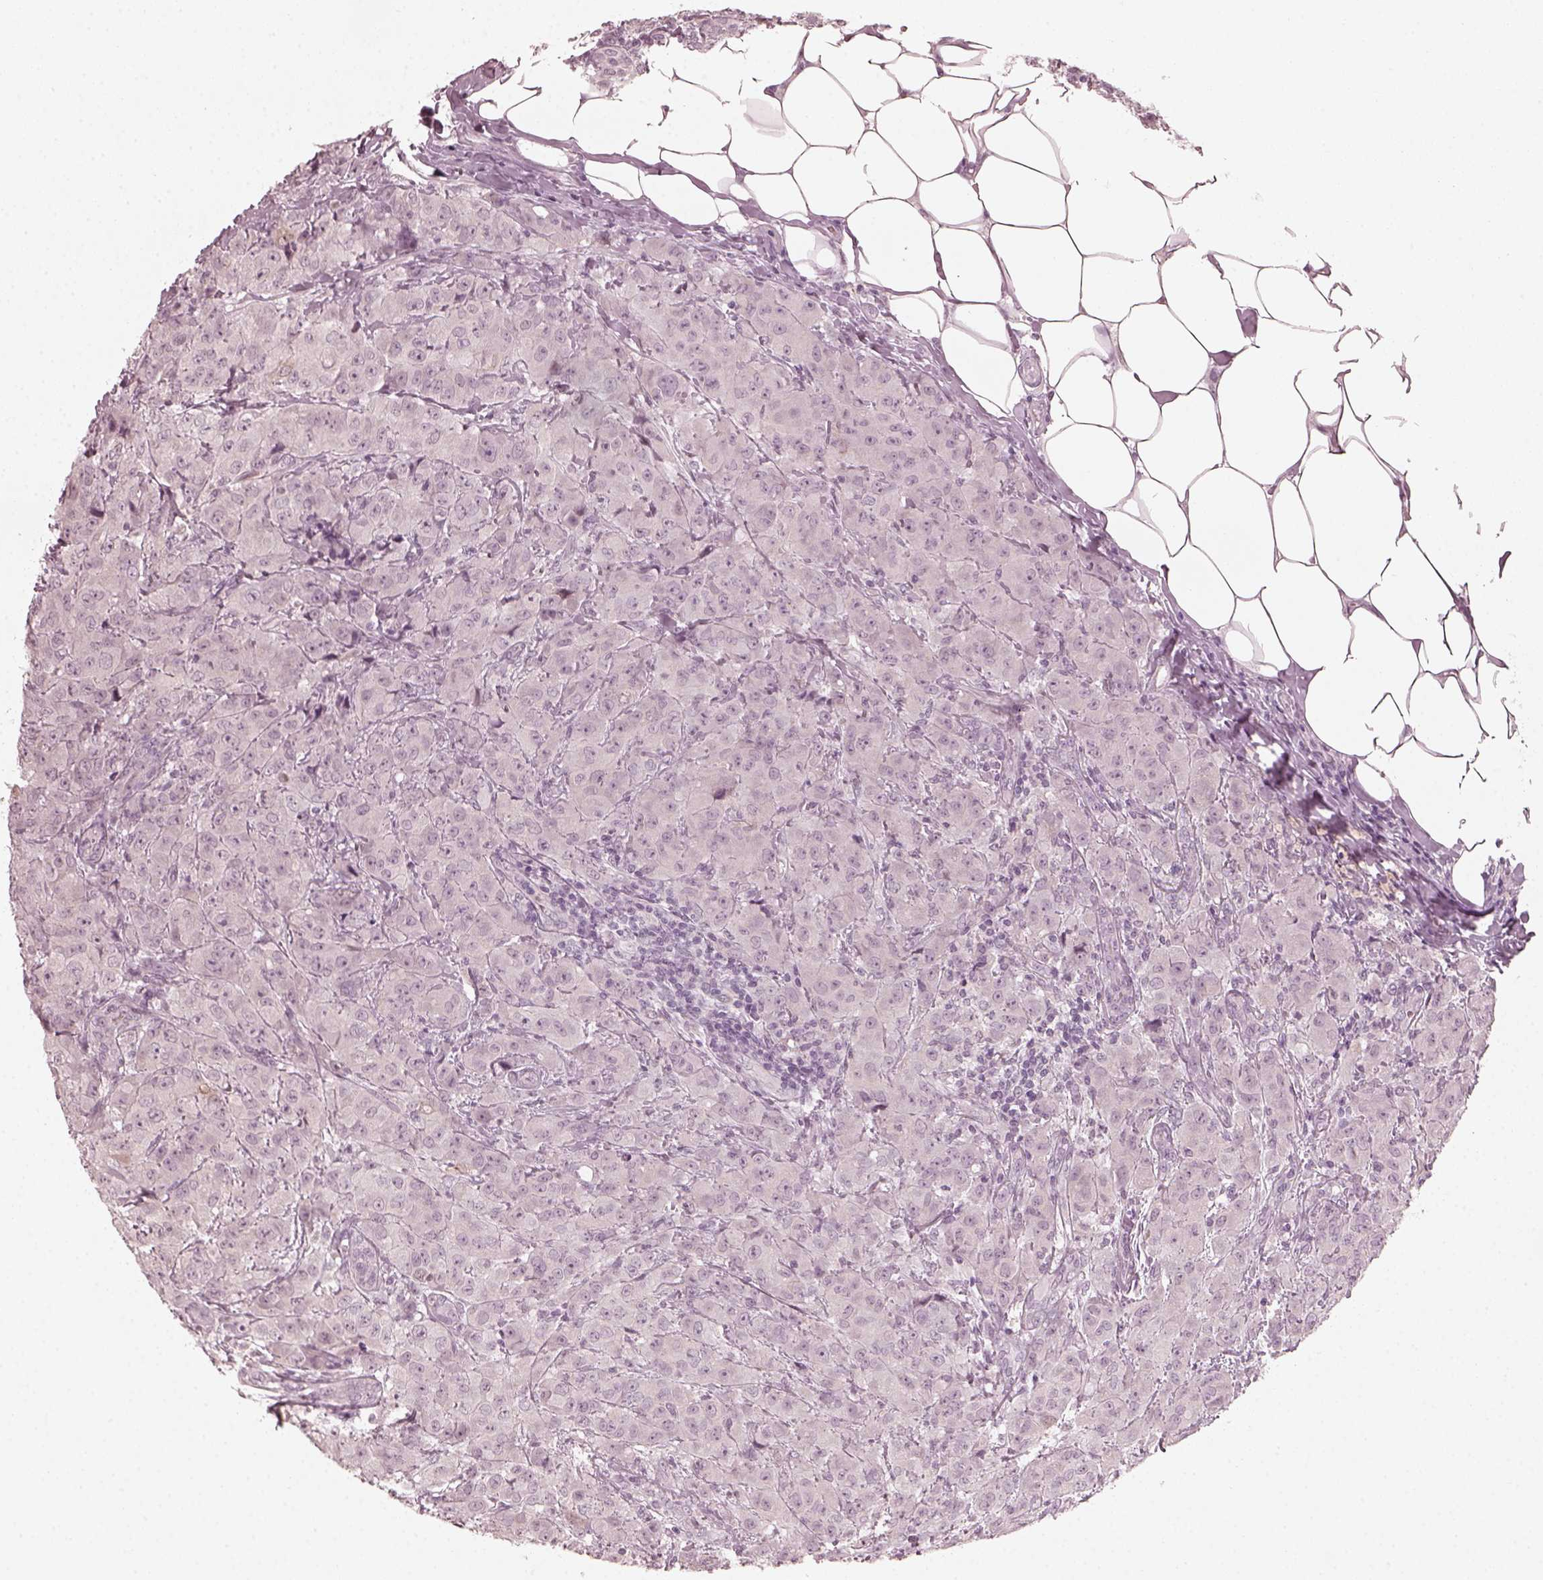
{"staining": {"intensity": "negative", "quantity": "none", "location": "none"}, "tissue": "breast cancer", "cell_type": "Tumor cells", "image_type": "cancer", "snomed": [{"axis": "morphology", "description": "Normal tissue, NOS"}, {"axis": "morphology", "description": "Duct carcinoma"}, {"axis": "topography", "description": "Breast"}], "caption": "Immunohistochemistry (IHC) of human breast intraductal carcinoma shows no expression in tumor cells.", "gene": "CCDC170", "patient": {"sex": "female", "age": 43}}